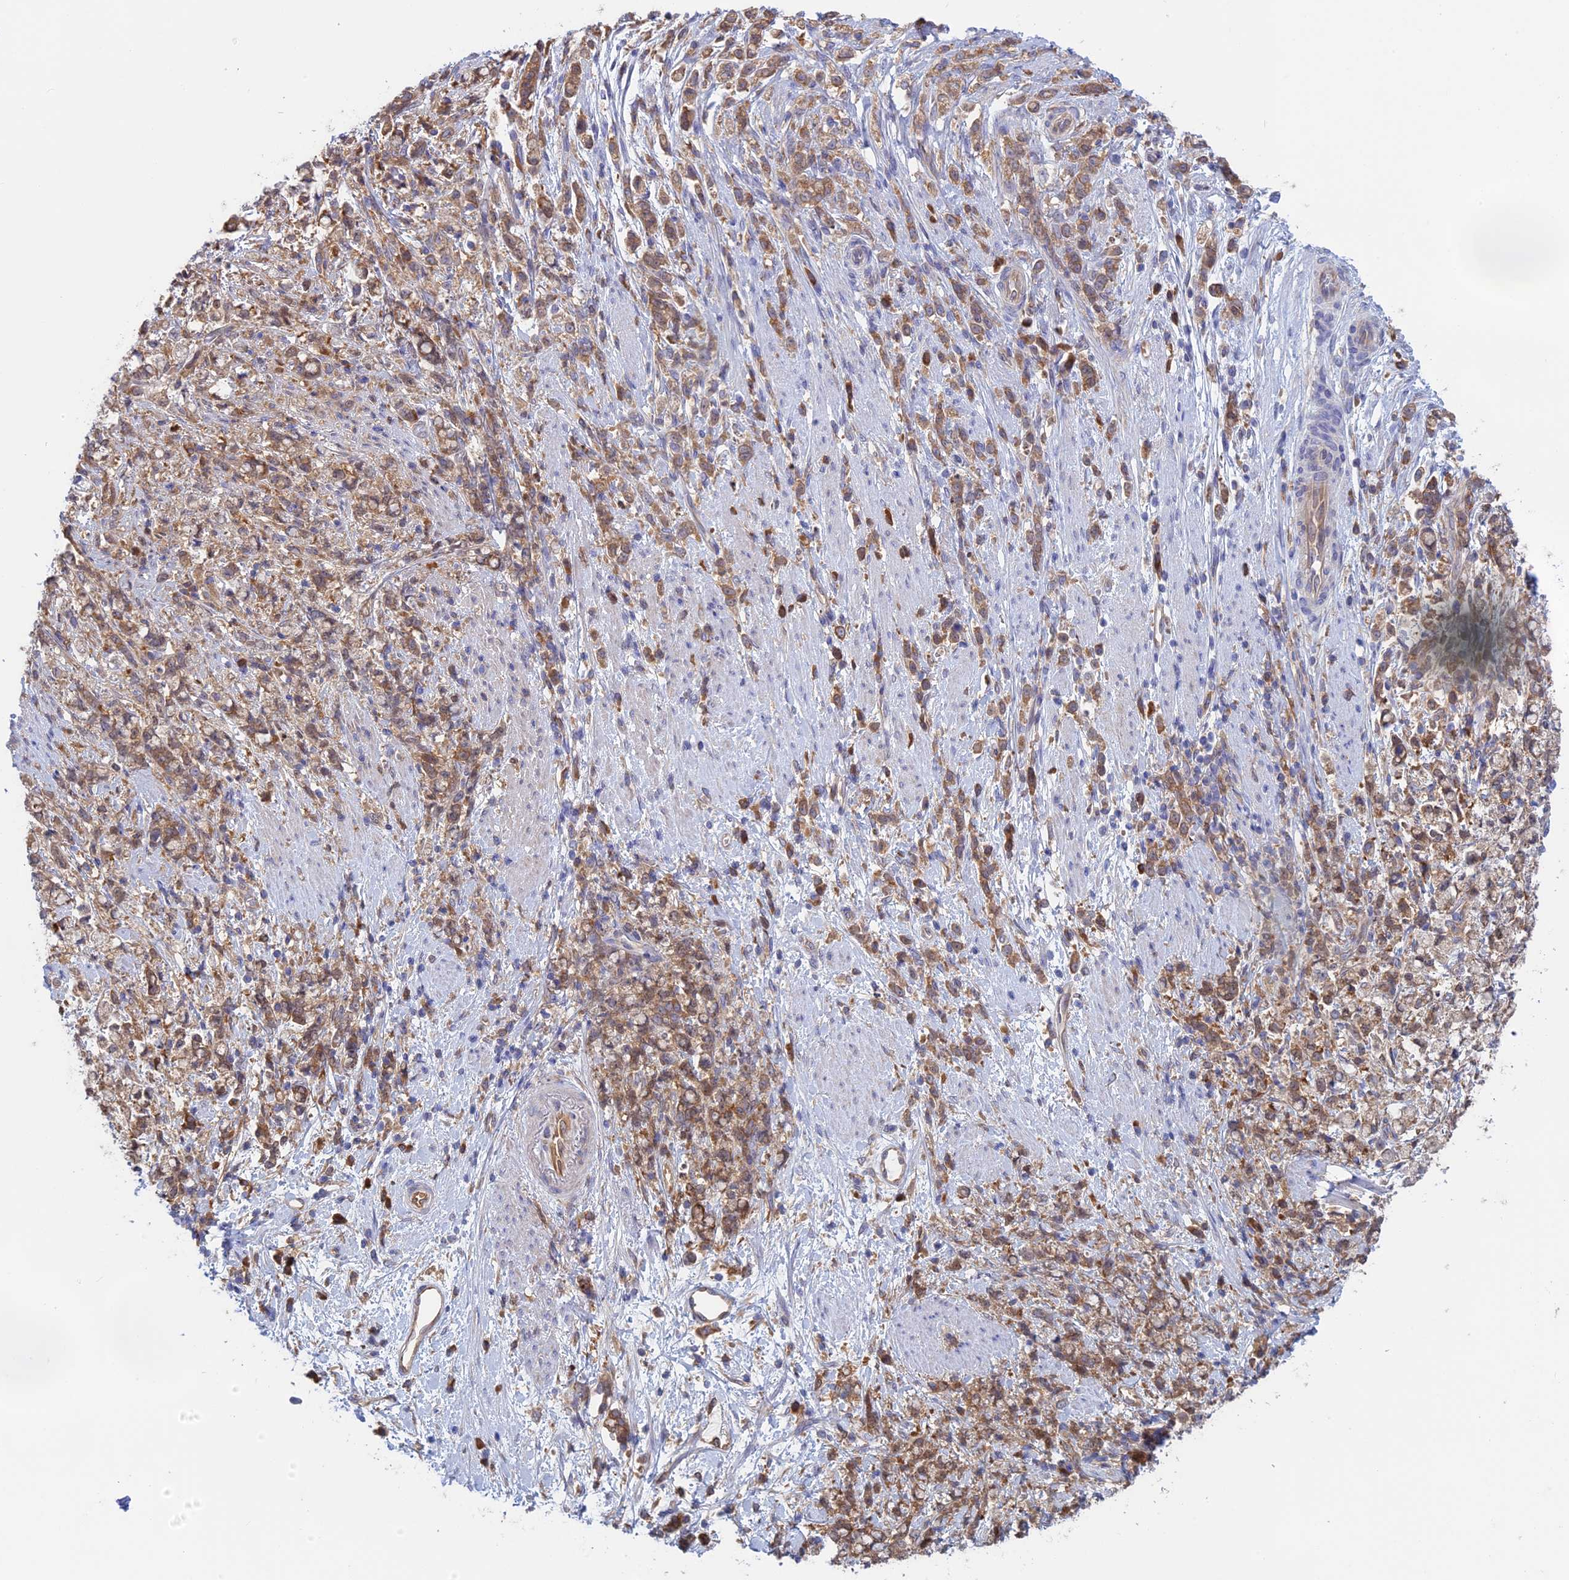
{"staining": {"intensity": "moderate", "quantity": ">75%", "location": "cytoplasmic/membranous"}, "tissue": "stomach cancer", "cell_type": "Tumor cells", "image_type": "cancer", "snomed": [{"axis": "morphology", "description": "Adenocarcinoma, NOS"}, {"axis": "topography", "description": "Stomach"}], "caption": "The immunohistochemical stain highlights moderate cytoplasmic/membranous expression in tumor cells of stomach adenocarcinoma tissue.", "gene": "SYNDIG1L", "patient": {"sex": "female", "age": 60}}